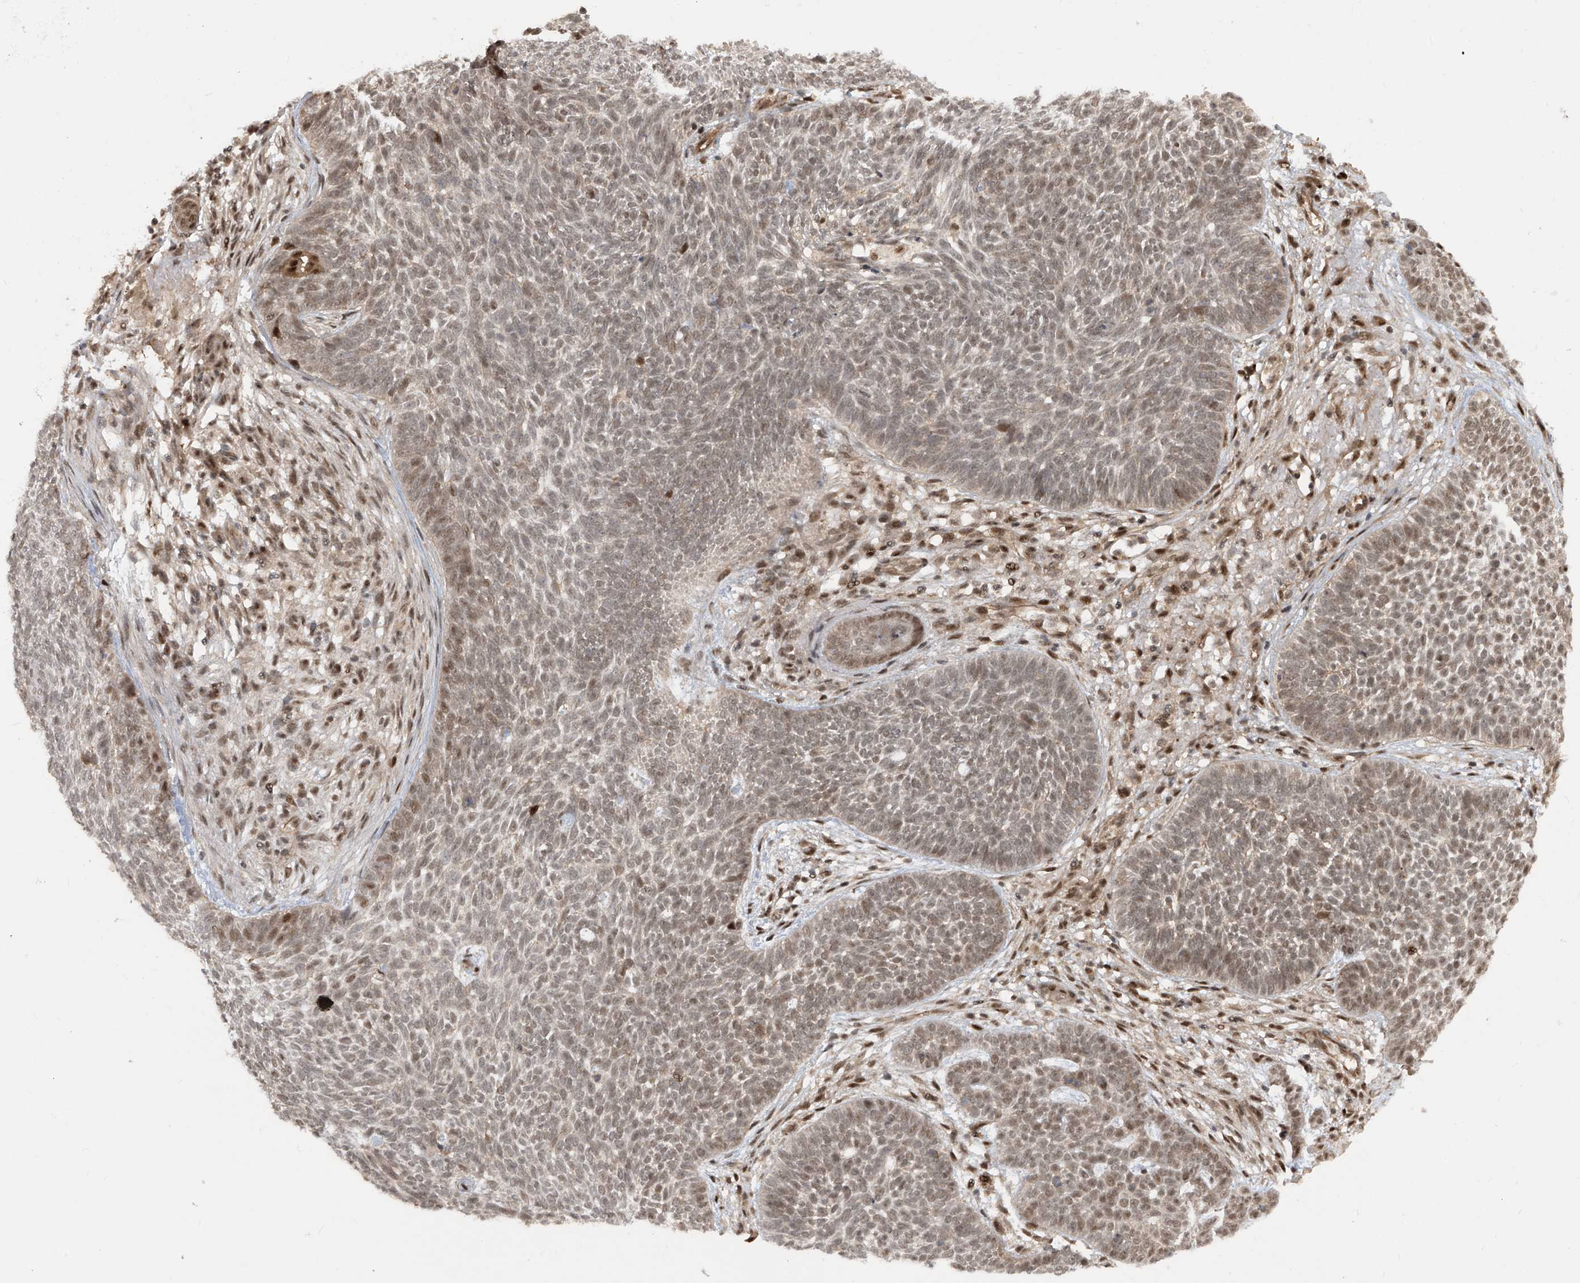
{"staining": {"intensity": "weak", "quantity": ">75%", "location": "nuclear"}, "tissue": "skin cancer", "cell_type": "Tumor cells", "image_type": "cancer", "snomed": [{"axis": "morphology", "description": "Normal tissue, NOS"}, {"axis": "morphology", "description": "Basal cell carcinoma"}, {"axis": "topography", "description": "Skin"}], "caption": "Skin basal cell carcinoma stained with a protein marker exhibits weak staining in tumor cells.", "gene": "LAGE3", "patient": {"sex": "male", "age": 64}}